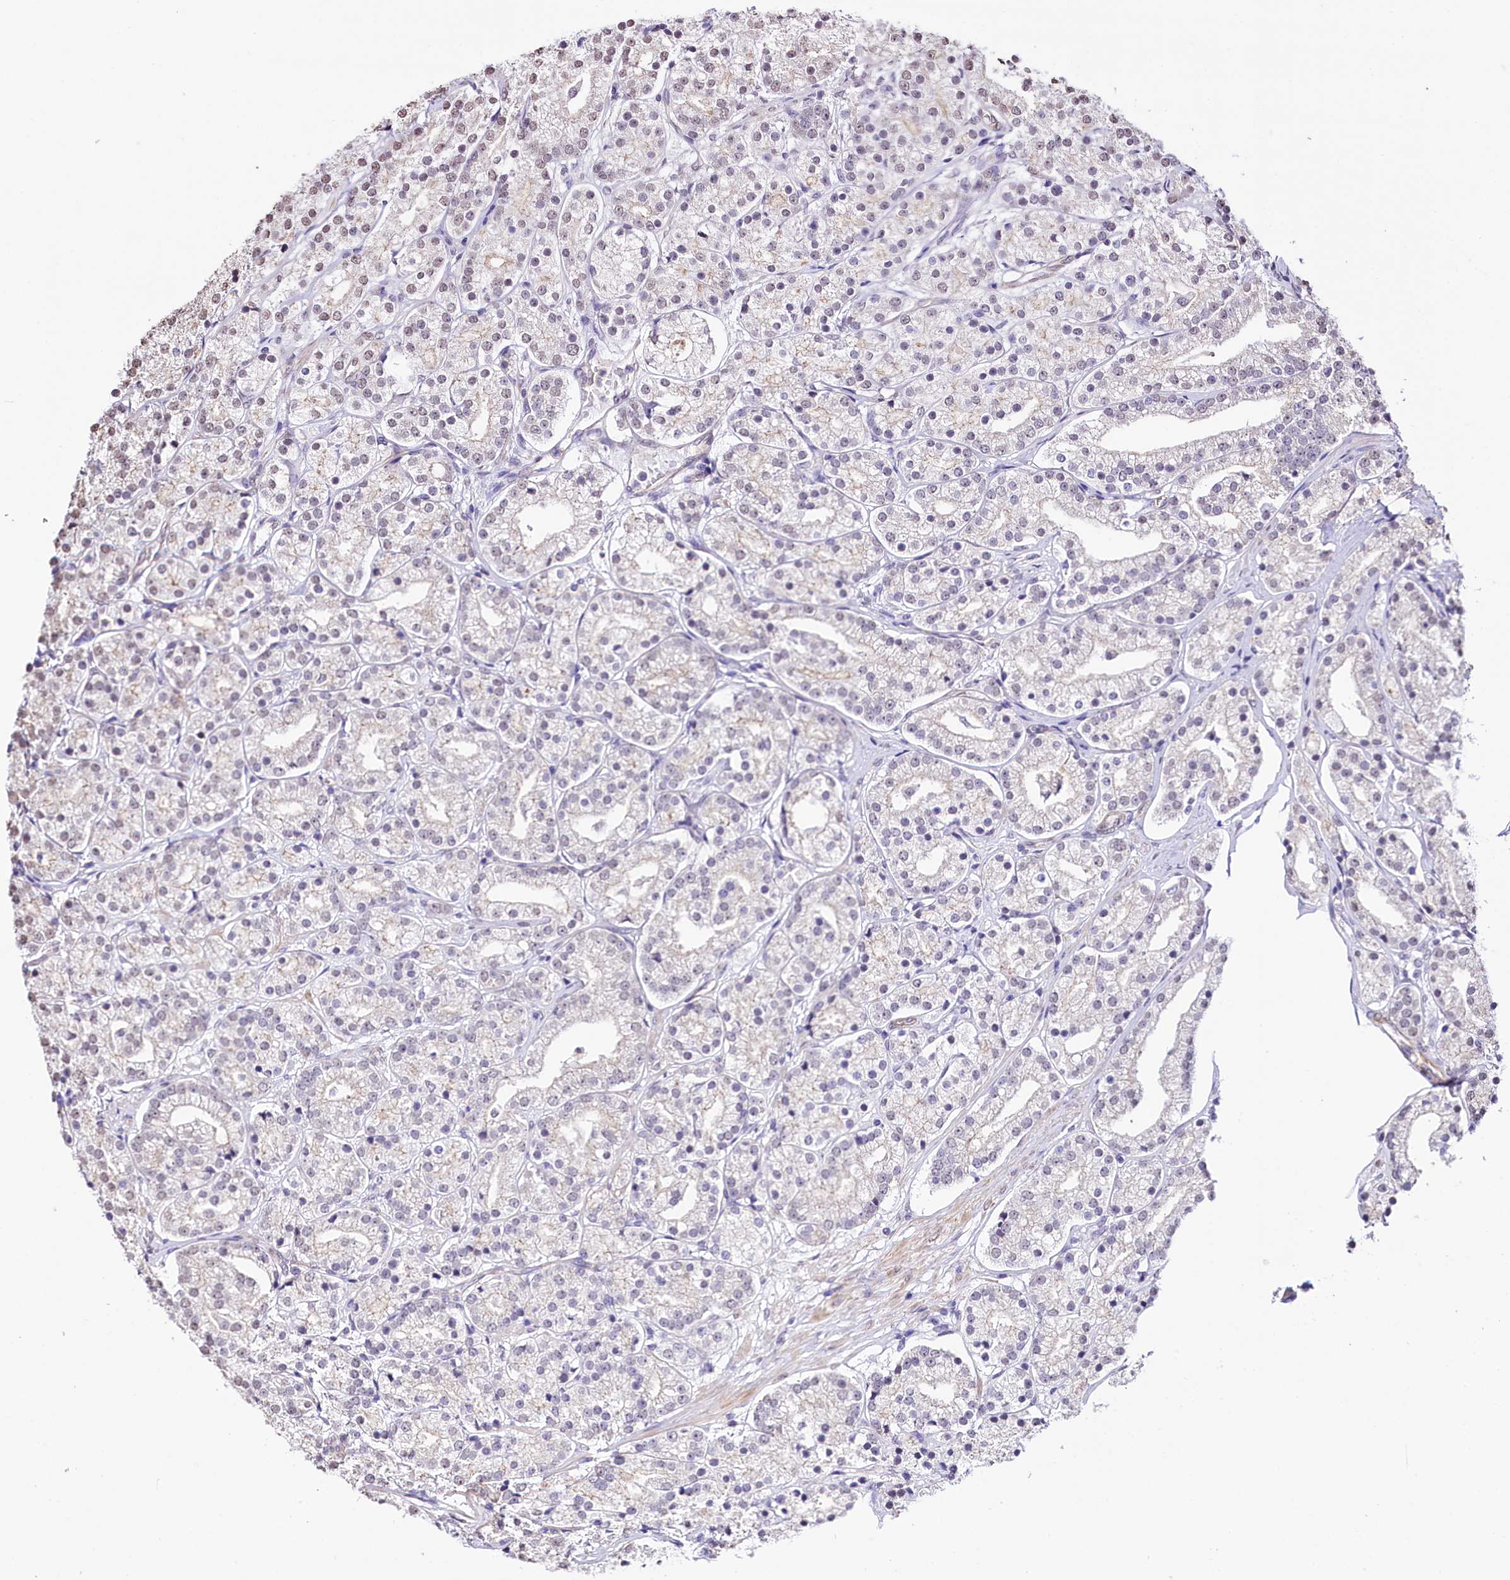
{"staining": {"intensity": "negative", "quantity": "none", "location": "none"}, "tissue": "prostate cancer", "cell_type": "Tumor cells", "image_type": "cancer", "snomed": [{"axis": "morphology", "description": "Adenocarcinoma, High grade"}, {"axis": "topography", "description": "Prostate"}], "caption": "Immunohistochemistry (IHC) micrograph of human prostate high-grade adenocarcinoma stained for a protein (brown), which demonstrates no expression in tumor cells.", "gene": "ST7", "patient": {"sex": "male", "age": 69}}